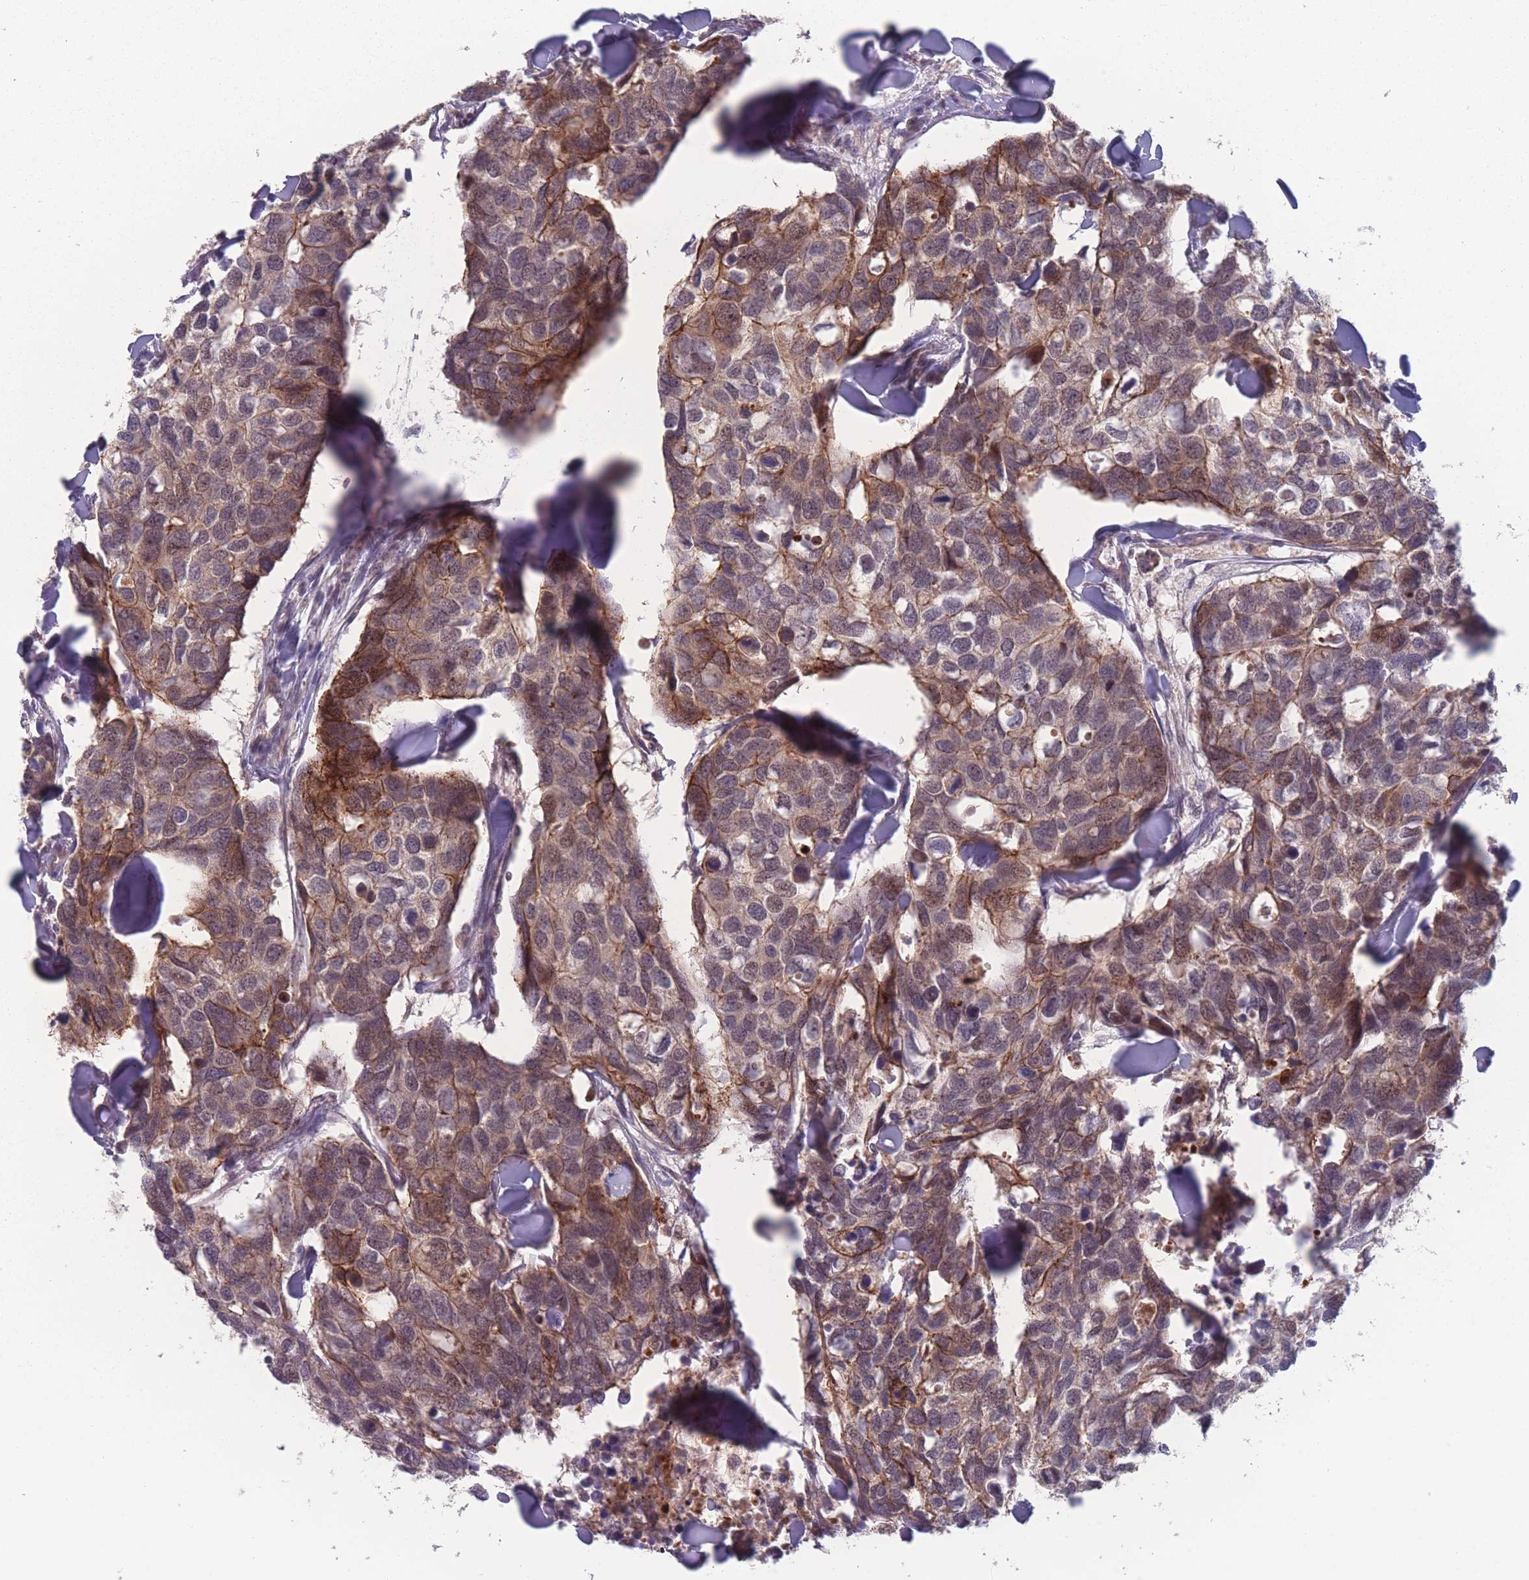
{"staining": {"intensity": "moderate", "quantity": ">75%", "location": "cytoplasmic/membranous,nuclear"}, "tissue": "breast cancer", "cell_type": "Tumor cells", "image_type": "cancer", "snomed": [{"axis": "morphology", "description": "Duct carcinoma"}, {"axis": "topography", "description": "Breast"}], "caption": "Tumor cells exhibit medium levels of moderate cytoplasmic/membranous and nuclear staining in about >75% of cells in human breast cancer (invasive ductal carcinoma).", "gene": "TMEM232", "patient": {"sex": "female", "age": 83}}